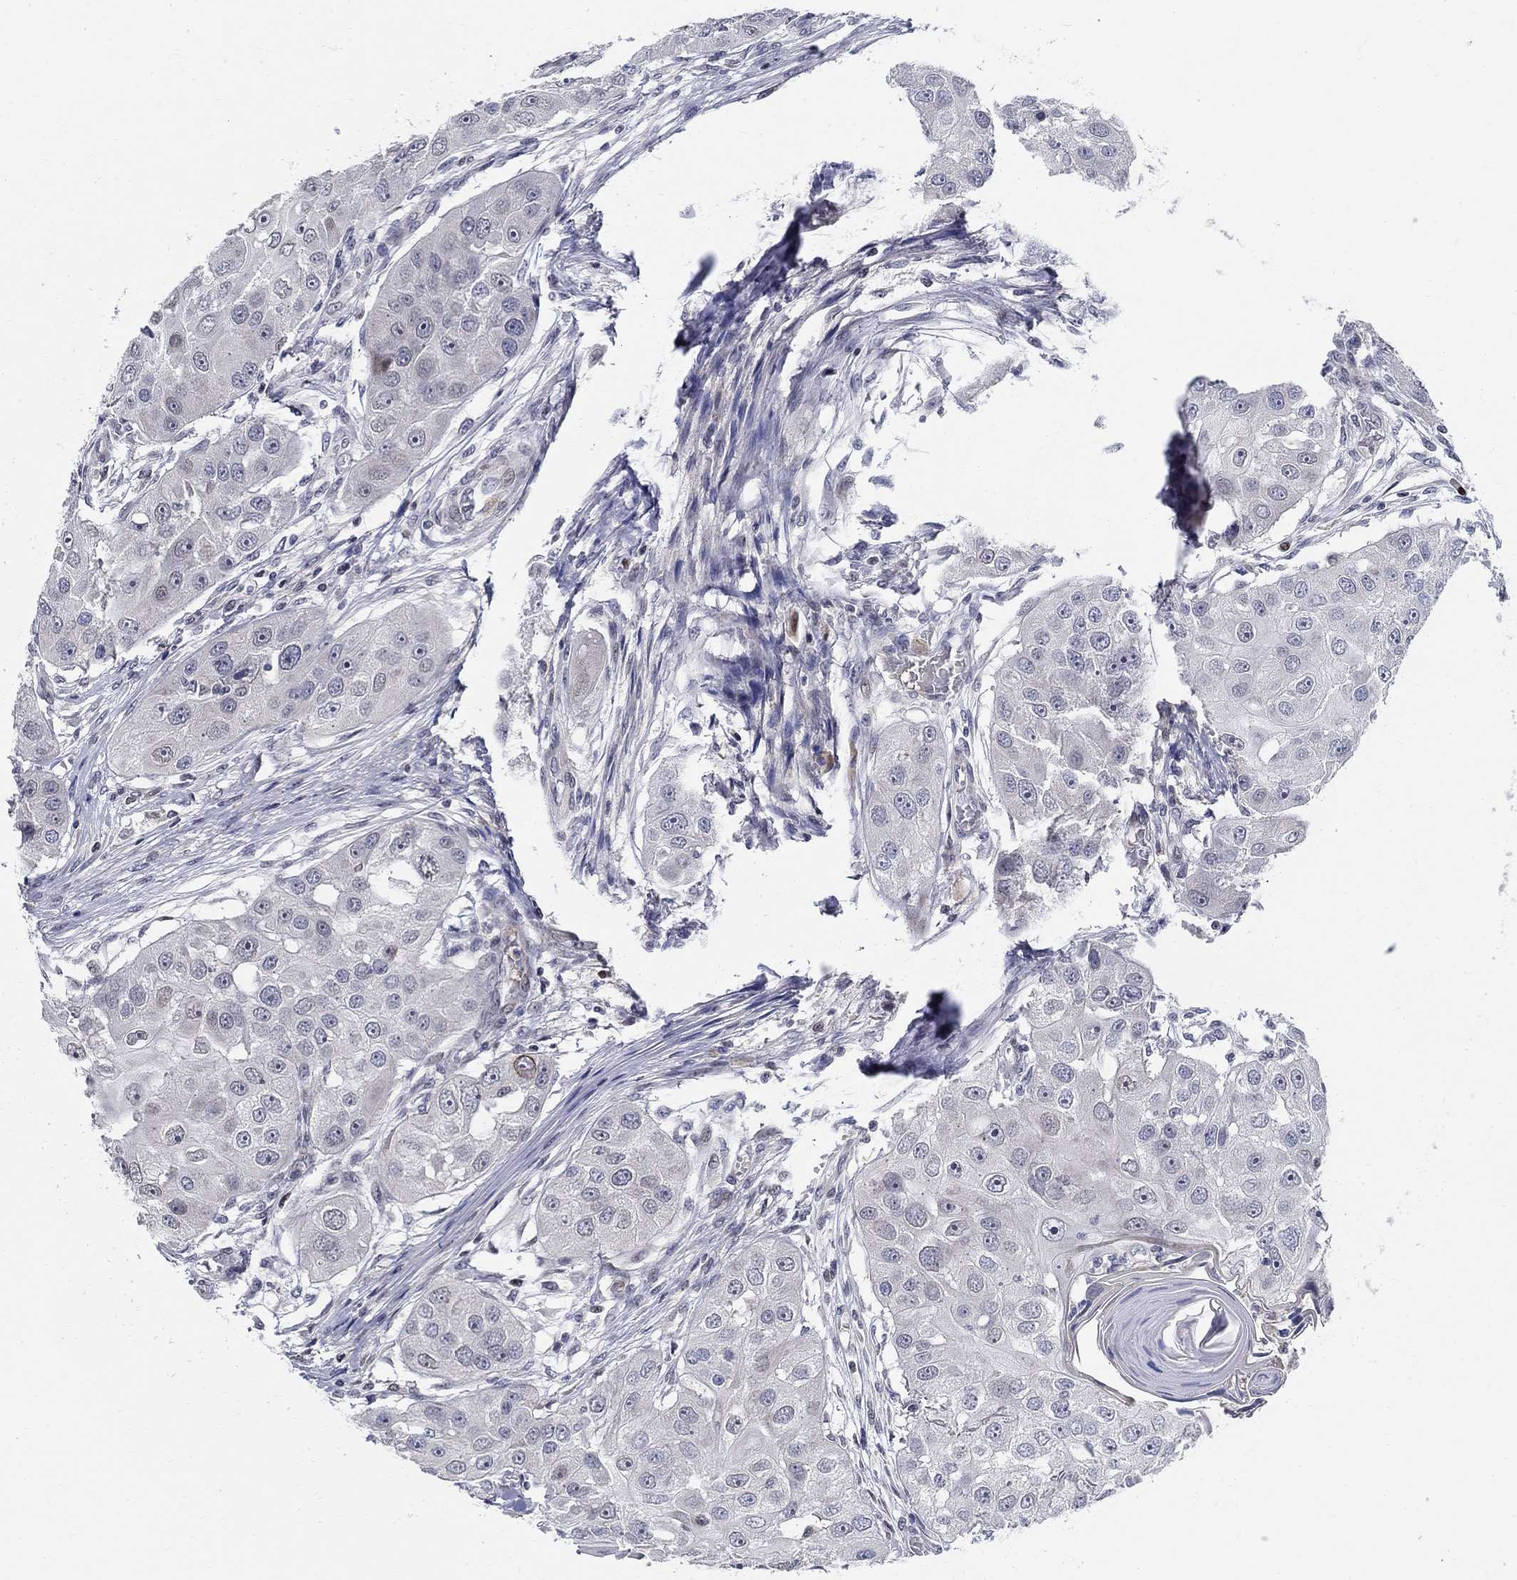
{"staining": {"intensity": "negative", "quantity": "none", "location": "none"}, "tissue": "head and neck cancer", "cell_type": "Tumor cells", "image_type": "cancer", "snomed": [{"axis": "morphology", "description": "Normal tissue, NOS"}, {"axis": "morphology", "description": "Squamous cell carcinoma, NOS"}, {"axis": "topography", "description": "Skeletal muscle"}, {"axis": "topography", "description": "Head-Neck"}], "caption": "Micrograph shows no protein positivity in tumor cells of squamous cell carcinoma (head and neck) tissue.", "gene": "C16orf46", "patient": {"sex": "male", "age": 51}}